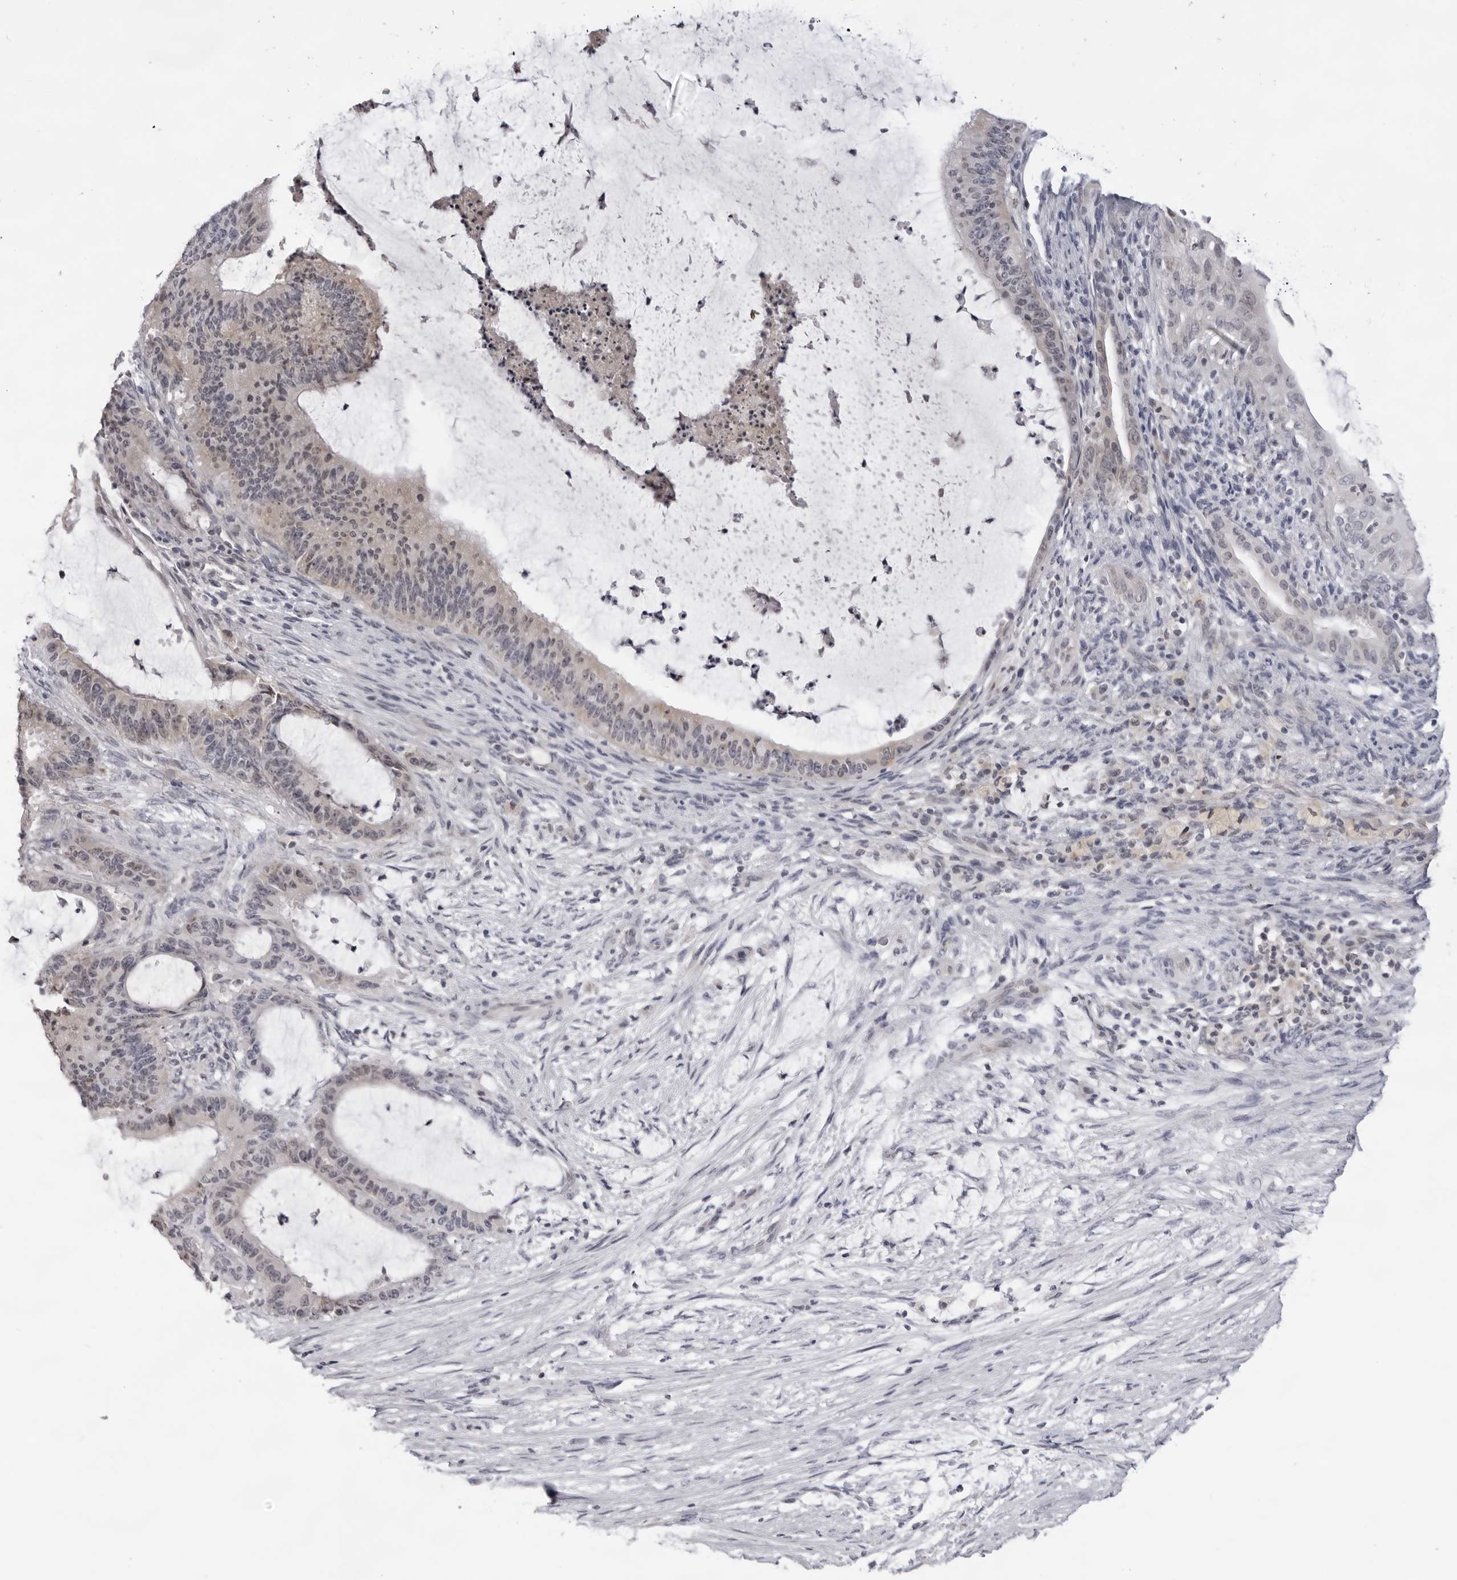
{"staining": {"intensity": "weak", "quantity": "<25%", "location": "cytoplasmic/membranous"}, "tissue": "liver cancer", "cell_type": "Tumor cells", "image_type": "cancer", "snomed": [{"axis": "morphology", "description": "Cholangiocarcinoma"}, {"axis": "topography", "description": "Liver"}], "caption": "An IHC micrograph of liver cancer (cholangiocarcinoma) is shown. There is no staining in tumor cells of liver cancer (cholangiocarcinoma).", "gene": "ACP6", "patient": {"sex": "female", "age": 73}}